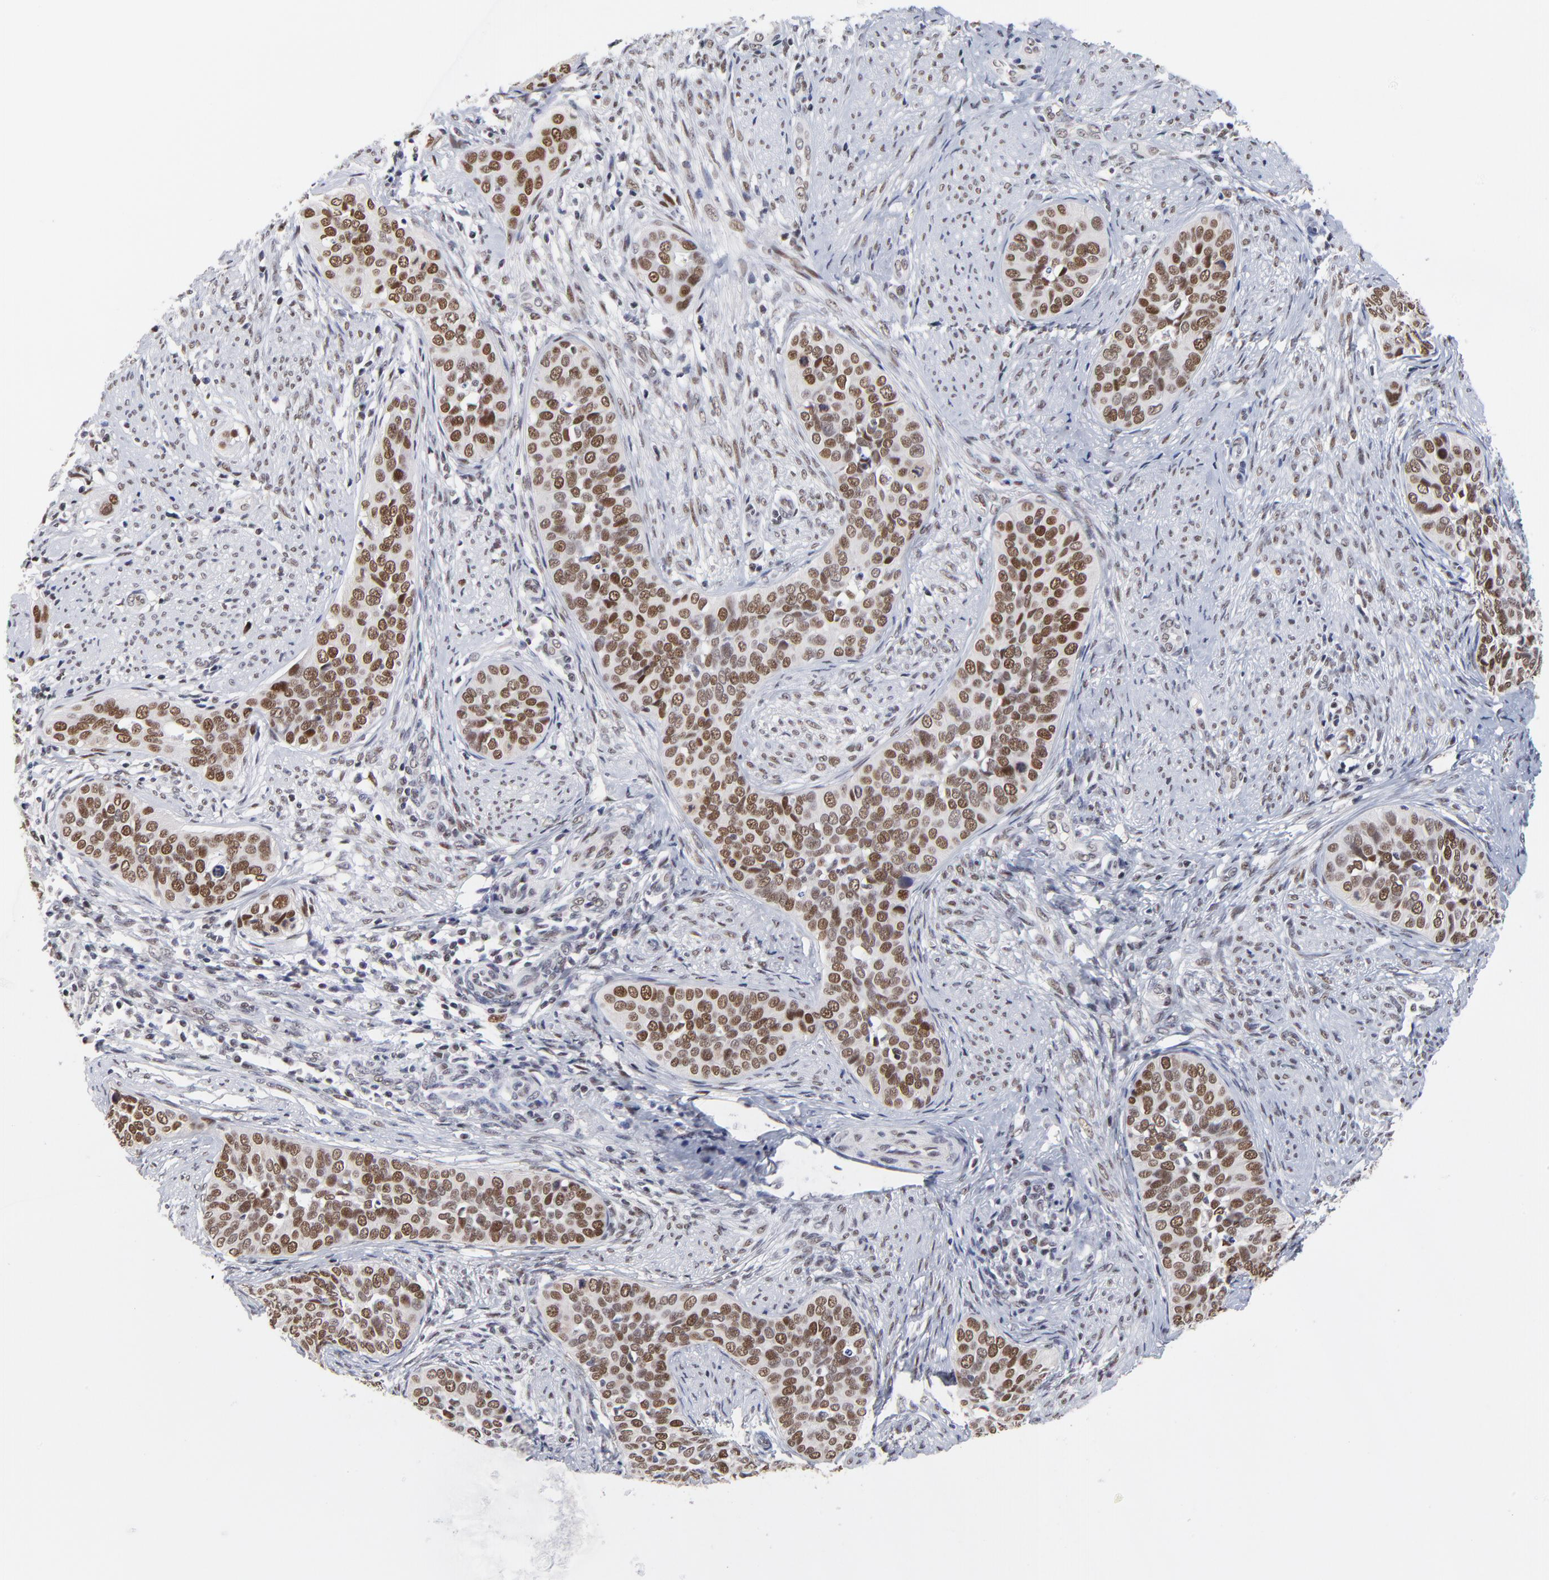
{"staining": {"intensity": "moderate", "quantity": ">75%", "location": "nuclear"}, "tissue": "cervical cancer", "cell_type": "Tumor cells", "image_type": "cancer", "snomed": [{"axis": "morphology", "description": "Squamous cell carcinoma, NOS"}, {"axis": "topography", "description": "Cervix"}], "caption": "Cervical cancer (squamous cell carcinoma) was stained to show a protein in brown. There is medium levels of moderate nuclear staining in approximately >75% of tumor cells. (DAB (3,3'-diaminobenzidine) IHC, brown staining for protein, blue staining for nuclei).", "gene": "OGFOD1", "patient": {"sex": "female", "age": 31}}